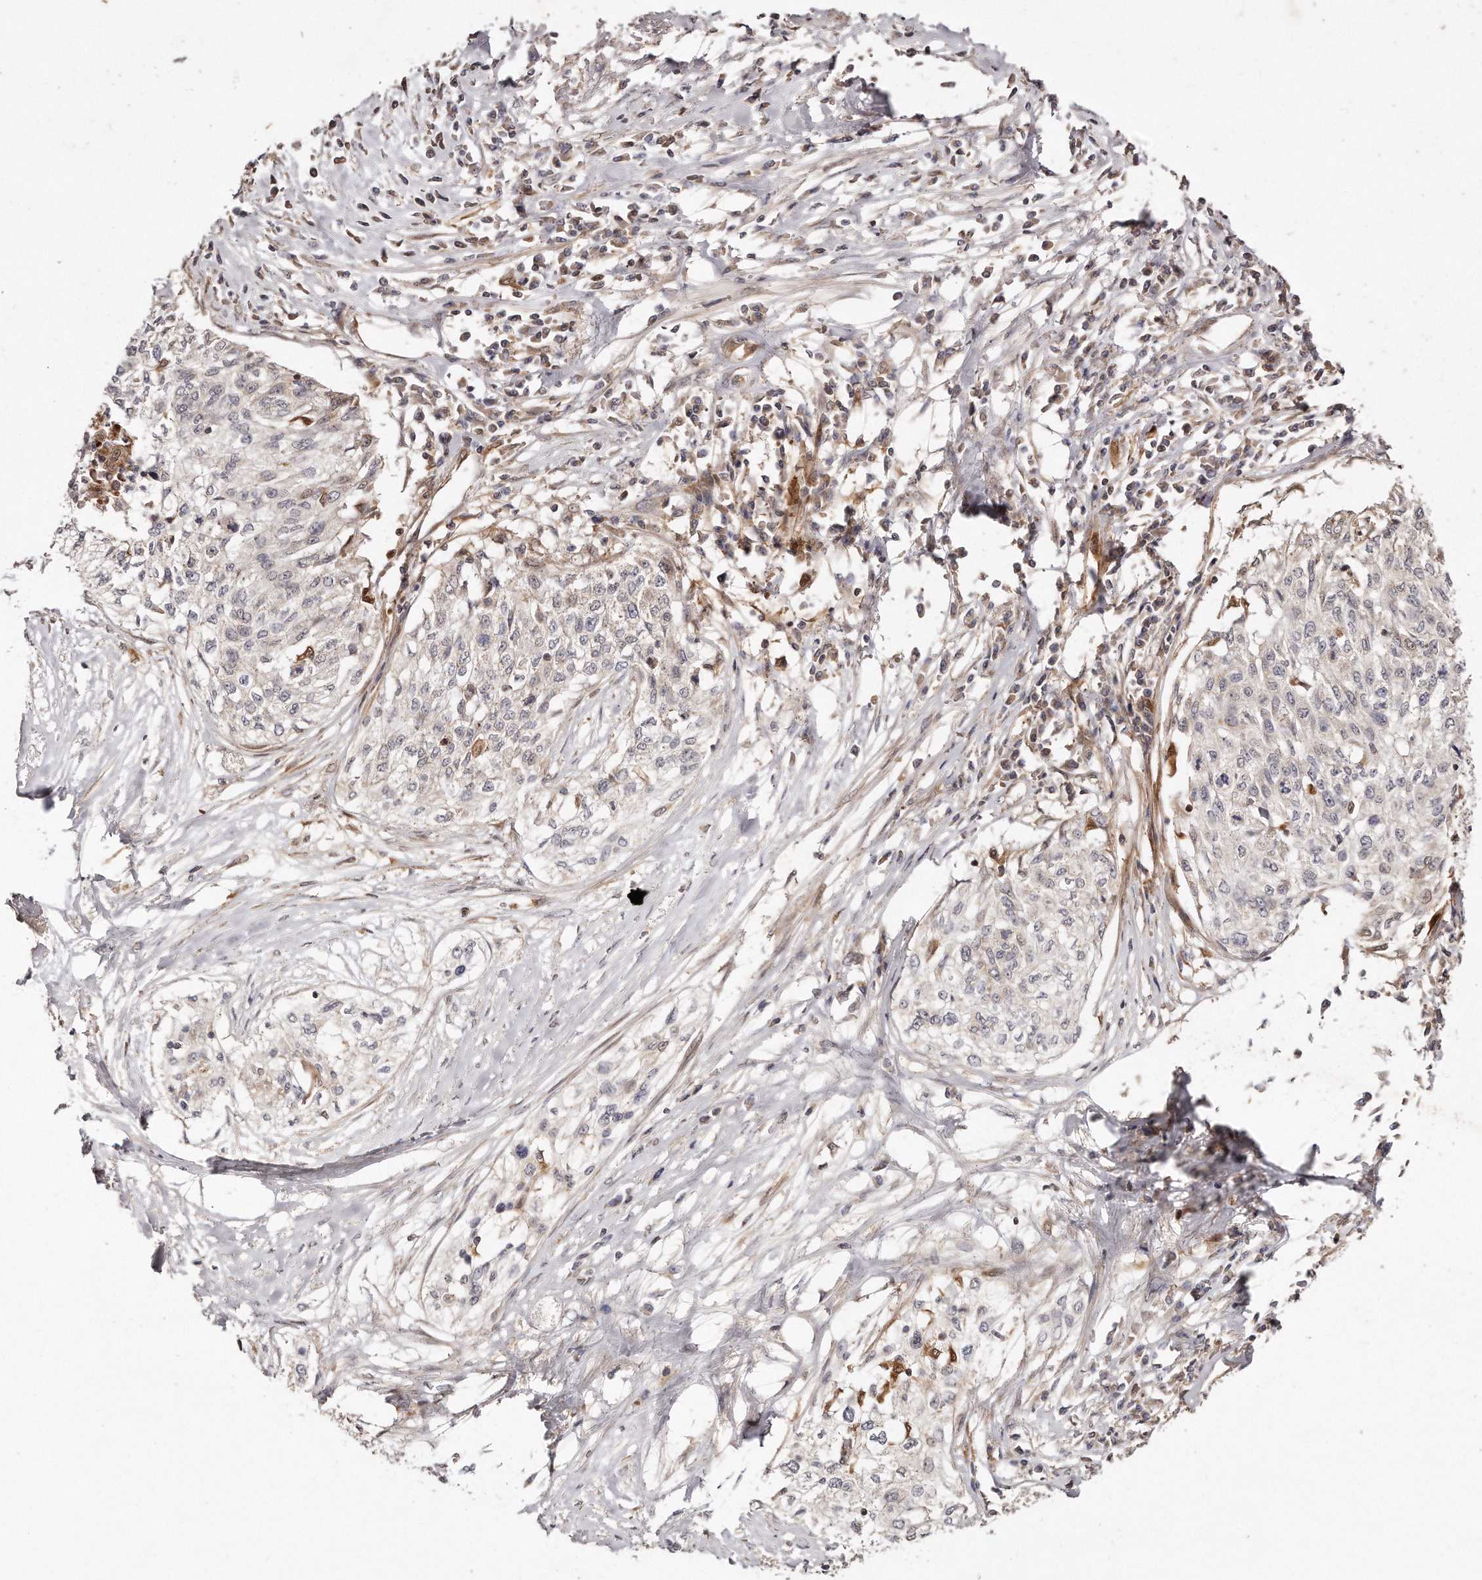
{"staining": {"intensity": "negative", "quantity": "none", "location": "none"}, "tissue": "cervical cancer", "cell_type": "Tumor cells", "image_type": "cancer", "snomed": [{"axis": "morphology", "description": "Squamous cell carcinoma, NOS"}, {"axis": "topography", "description": "Cervix"}], "caption": "Human cervical squamous cell carcinoma stained for a protein using immunohistochemistry displays no expression in tumor cells.", "gene": "GBP4", "patient": {"sex": "female", "age": 57}}